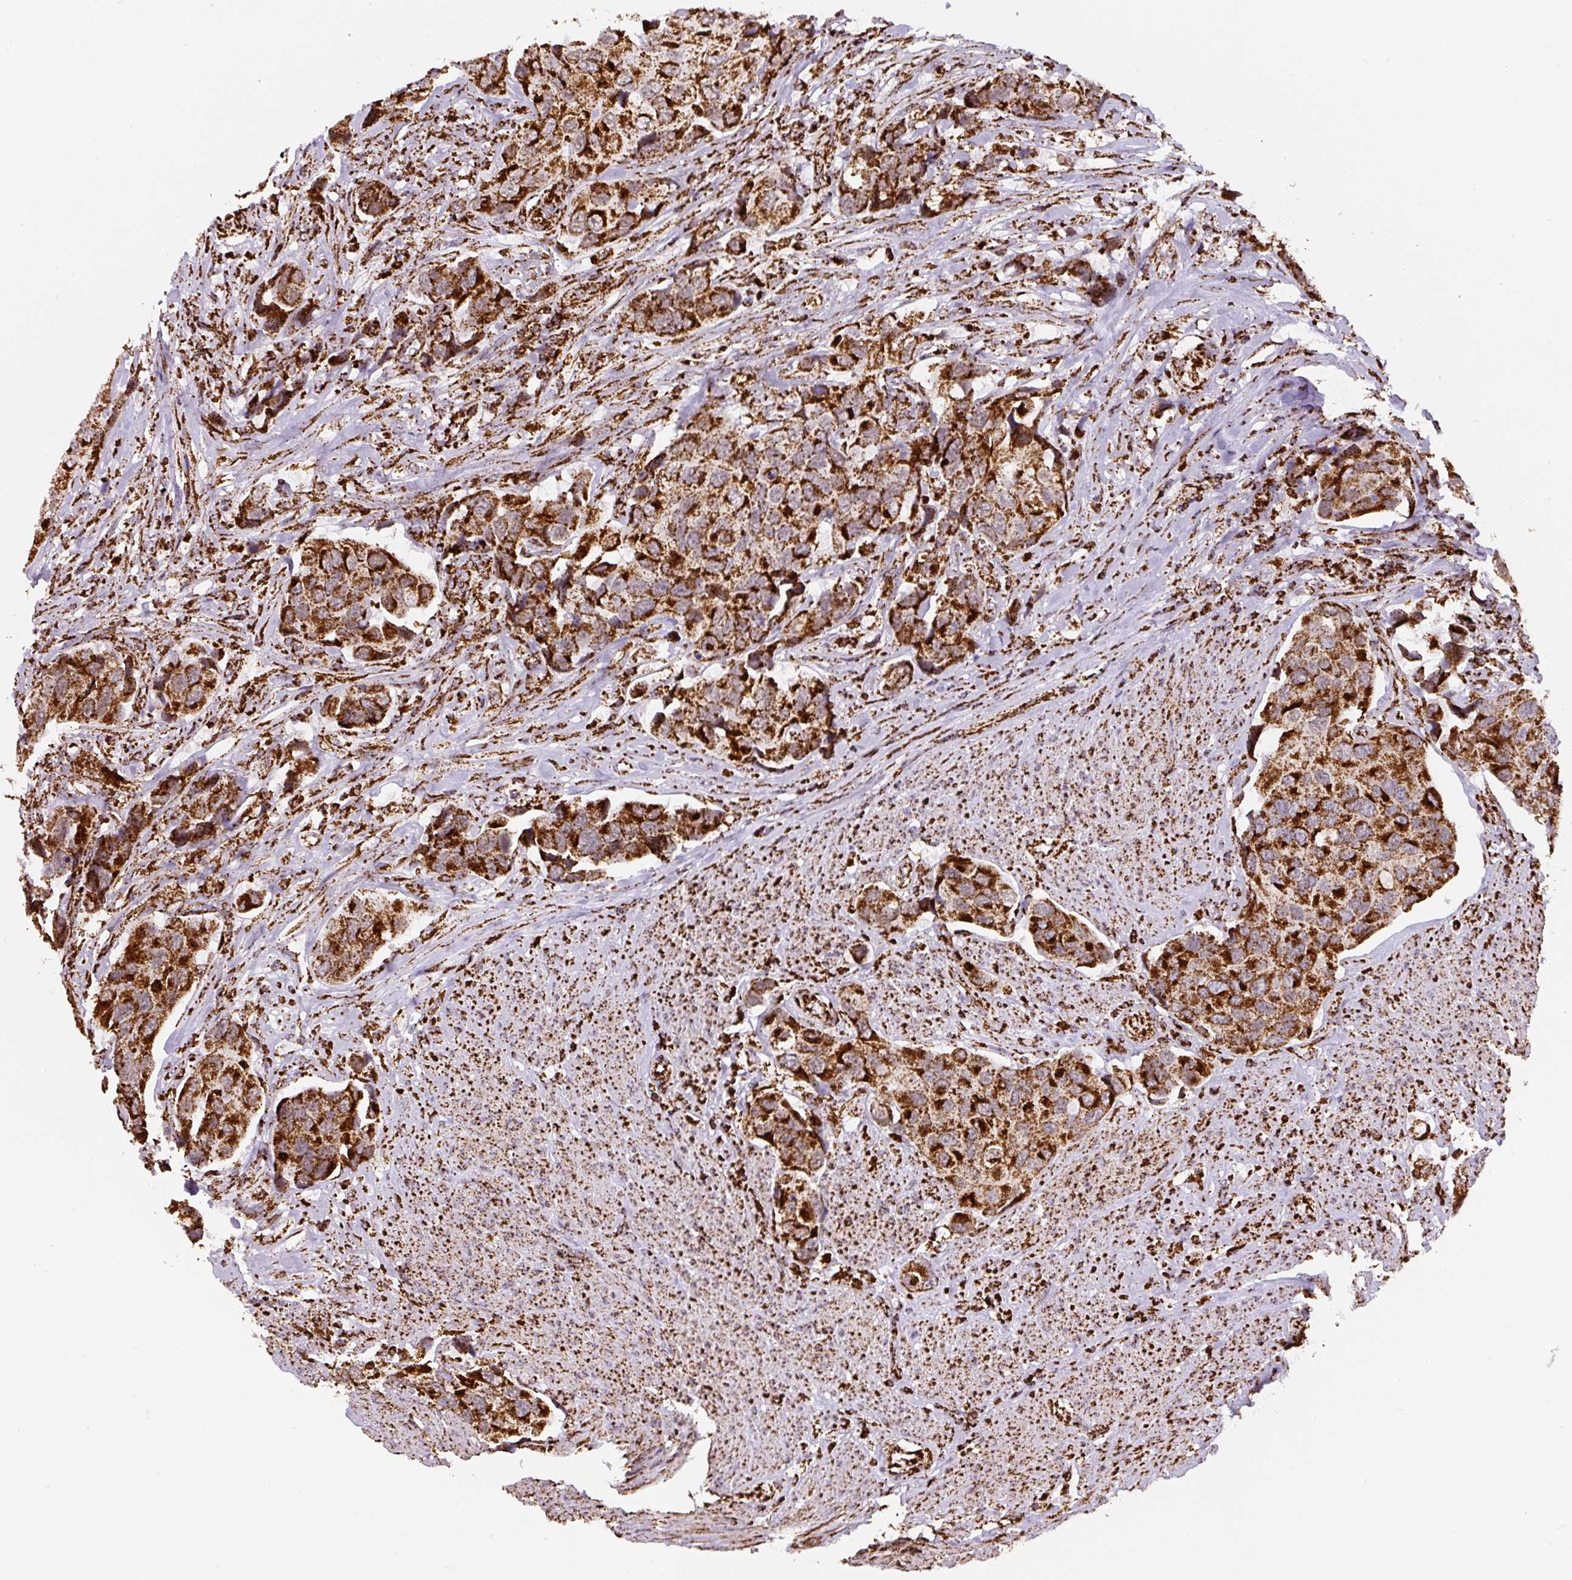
{"staining": {"intensity": "strong", "quantity": ">75%", "location": "cytoplasmic/membranous"}, "tissue": "urothelial cancer", "cell_type": "Tumor cells", "image_type": "cancer", "snomed": [{"axis": "morphology", "description": "Urothelial carcinoma, High grade"}, {"axis": "topography", "description": "Urinary bladder"}], "caption": "This is an image of immunohistochemistry staining of urothelial cancer, which shows strong positivity in the cytoplasmic/membranous of tumor cells.", "gene": "ATP5F1A", "patient": {"sex": "male", "age": 74}}